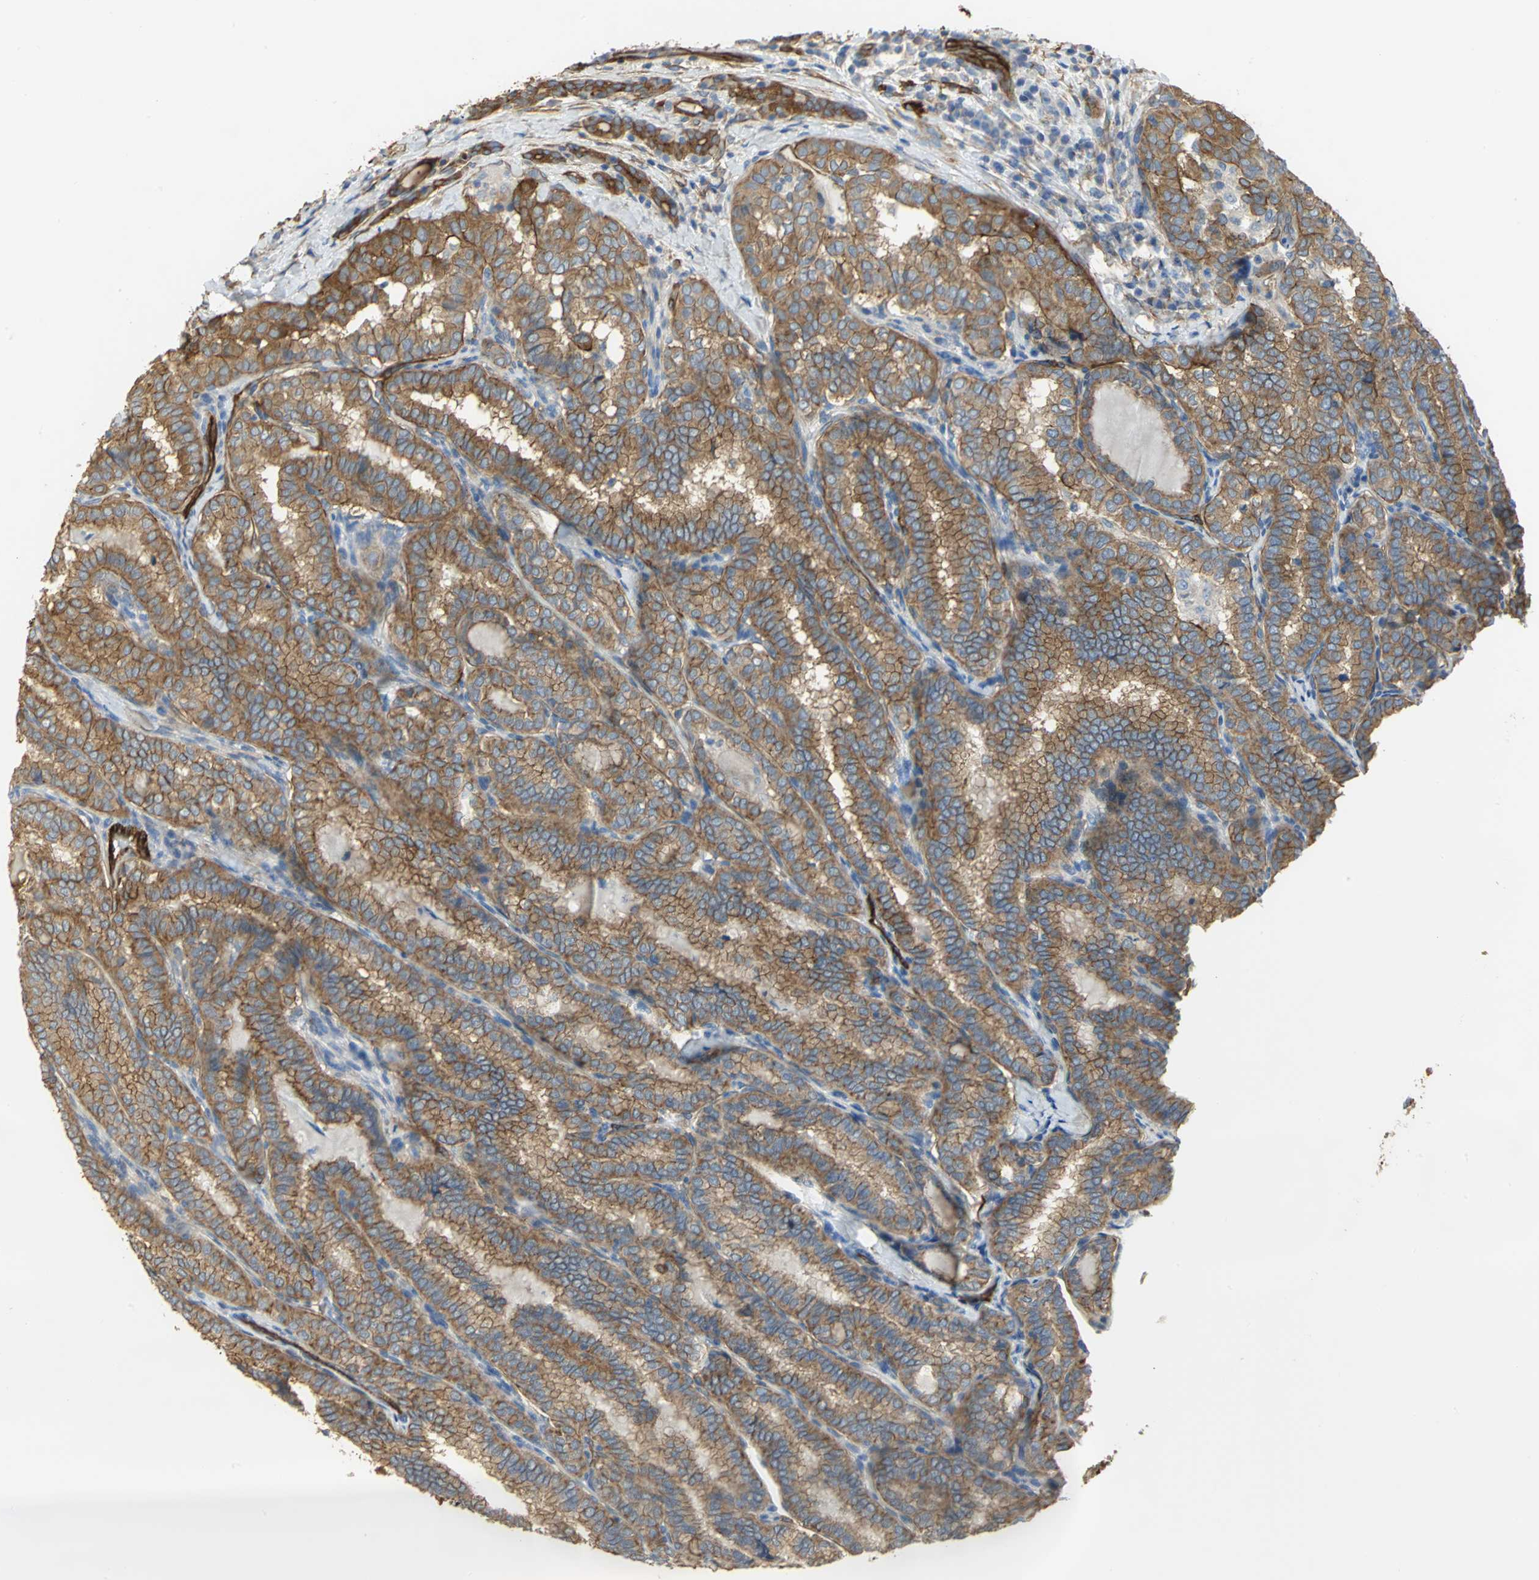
{"staining": {"intensity": "strong", "quantity": ">75%", "location": "cytoplasmic/membranous"}, "tissue": "thyroid cancer", "cell_type": "Tumor cells", "image_type": "cancer", "snomed": [{"axis": "morphology", "description": "Papillary adenocarcinoma, NOS"}, {"axis": "topography", "description": "Thyroid gland"}], "caption": "Thyroid papillary adenocarcinoma stained with immunohistochemistry displays strong cytoplasmic/membranous staining in approximately >75% of tumor cells.", "gene": "FLNB", "patient": {"sex": "female", "age": 30}}